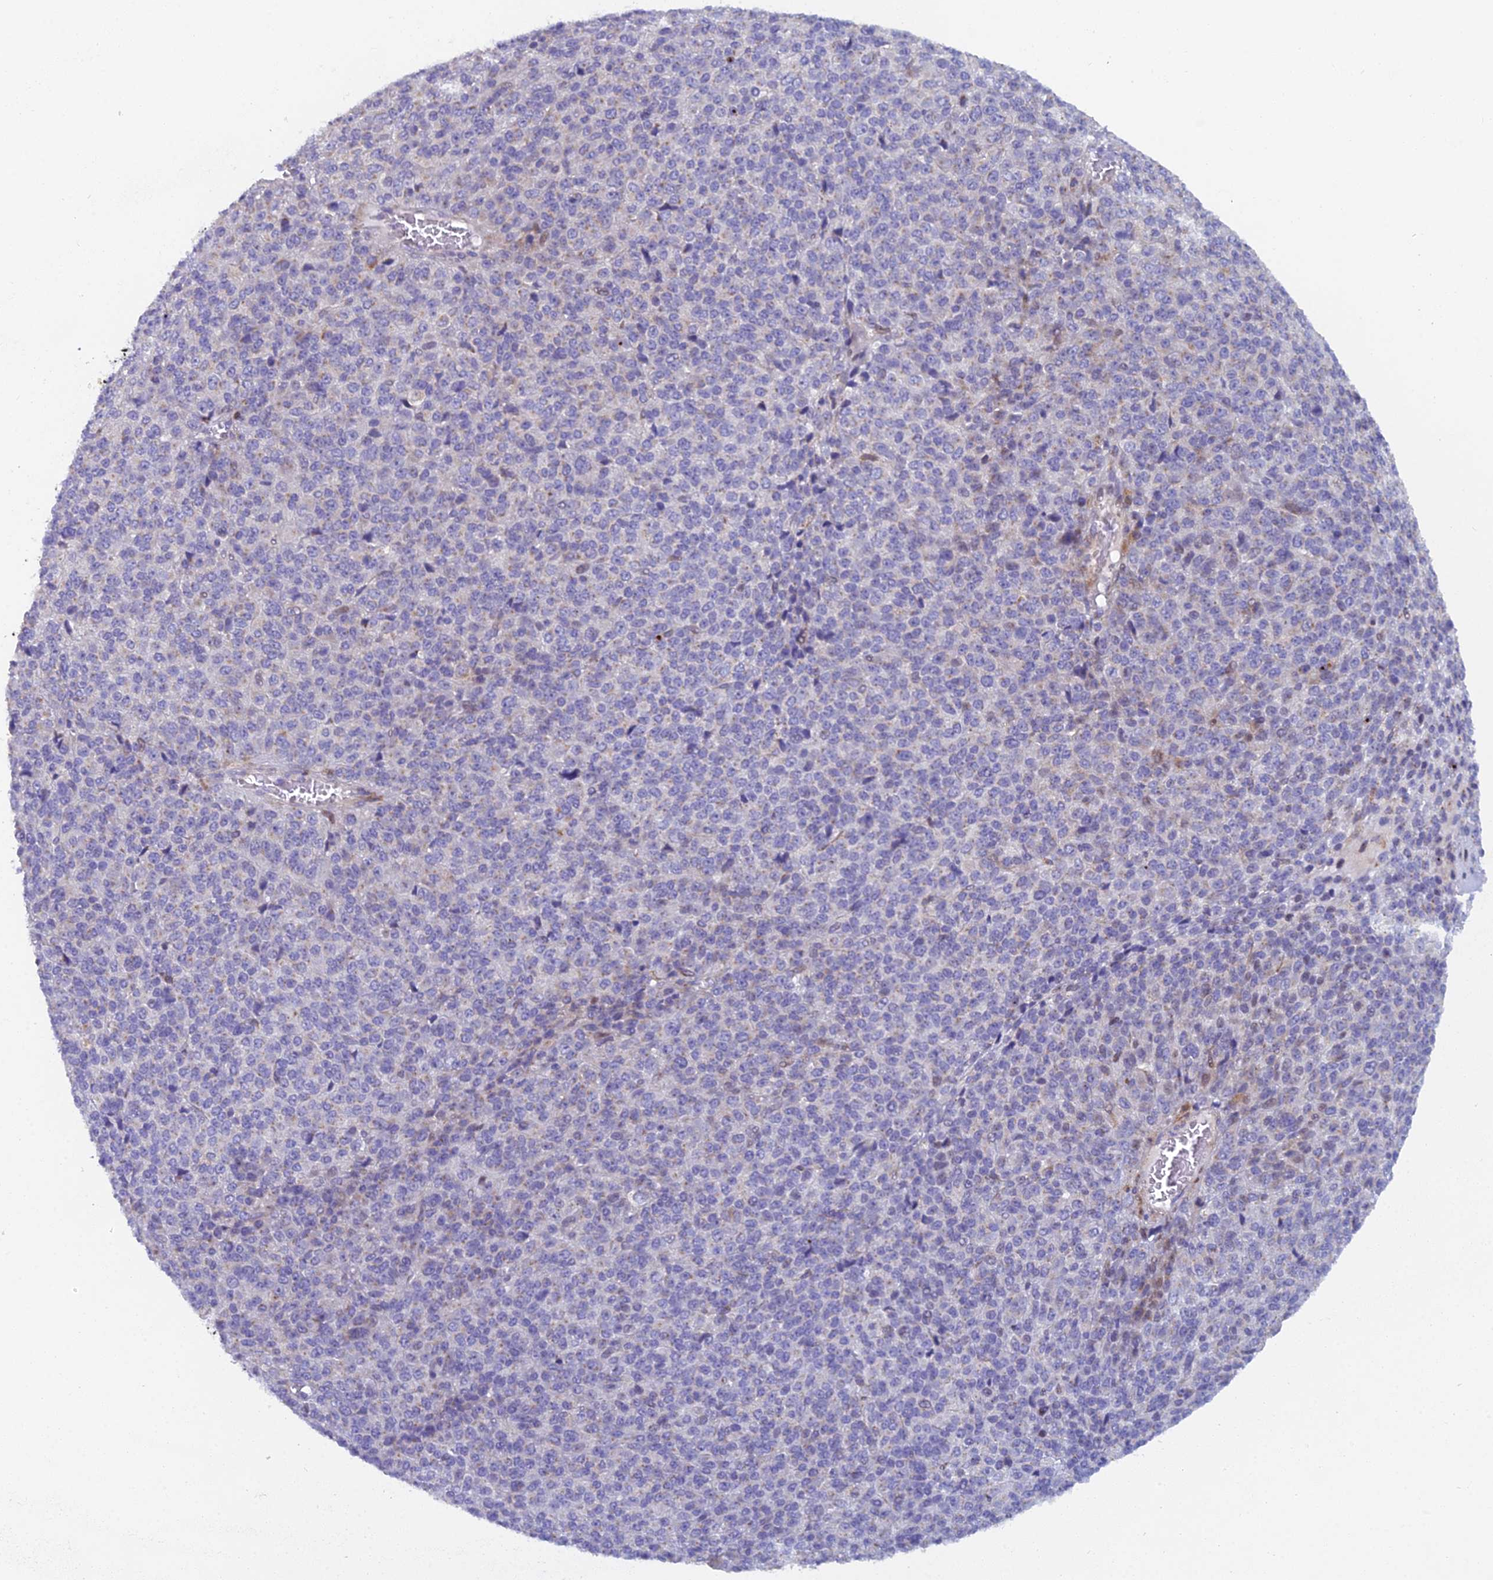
{"staining": {"intensity": "negative", "quantity": "none", "location": "none"}, "tissue": "melanoma", "cell_type": "Tumor cells", "image_type": "cancer", "snomed": [{"axis": "morphology", "description": "Malignant melanoma, Metastatic site"}, {"axis": "topography", "description": "Brain"}], "caption": "Immunohistochemistry (IHC) micrograph of neoplastic tissue: human malignant melanoma (metastatic site) stained with DAB (3,3'-diaminobenzidine) shows no significant protein expression in tumor cells.", "gene": "B9D2", "patient": {"sex": "female", "age": 56}}